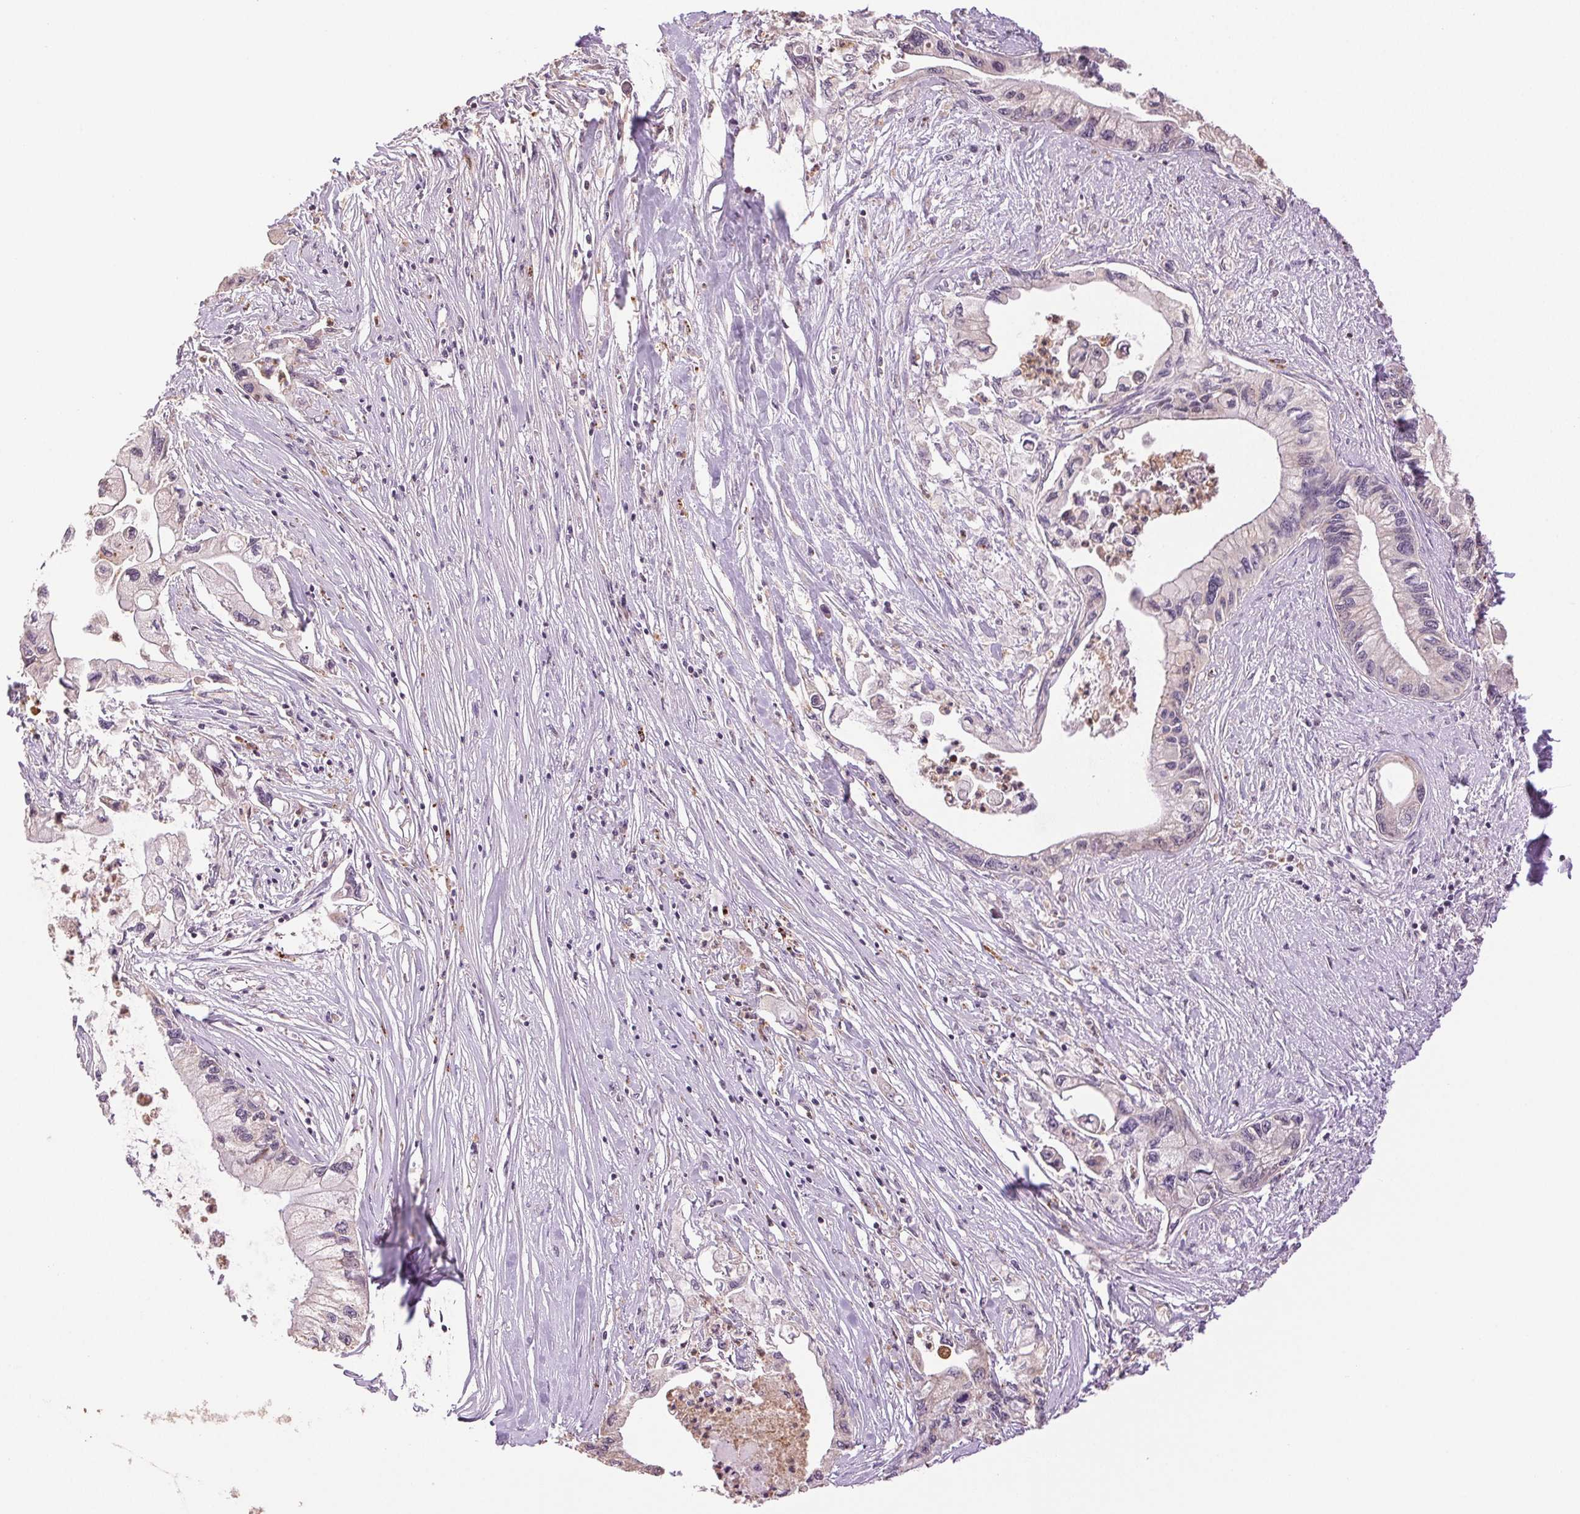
{"staining": {"intensity": "negative", "quantity": "none", "location": "none"}, "tissue": "pancreatic cancer", "cell_type": "Tumor cells", "image_type": "cancer", "snomed": [{"axis": "morphology", "description": "Adenocarcinoma, NOS"}, {"axis": "topography", "description": "Pancreas"}], "caption": "The immunohistochemistry (IHC) micrograph has no significant positivity in tumor cells of pancreatic cancer (adenocarcinoma) tissue.", "gene": "TMEM253", "patient": {"sex": "male", "age": 61}}